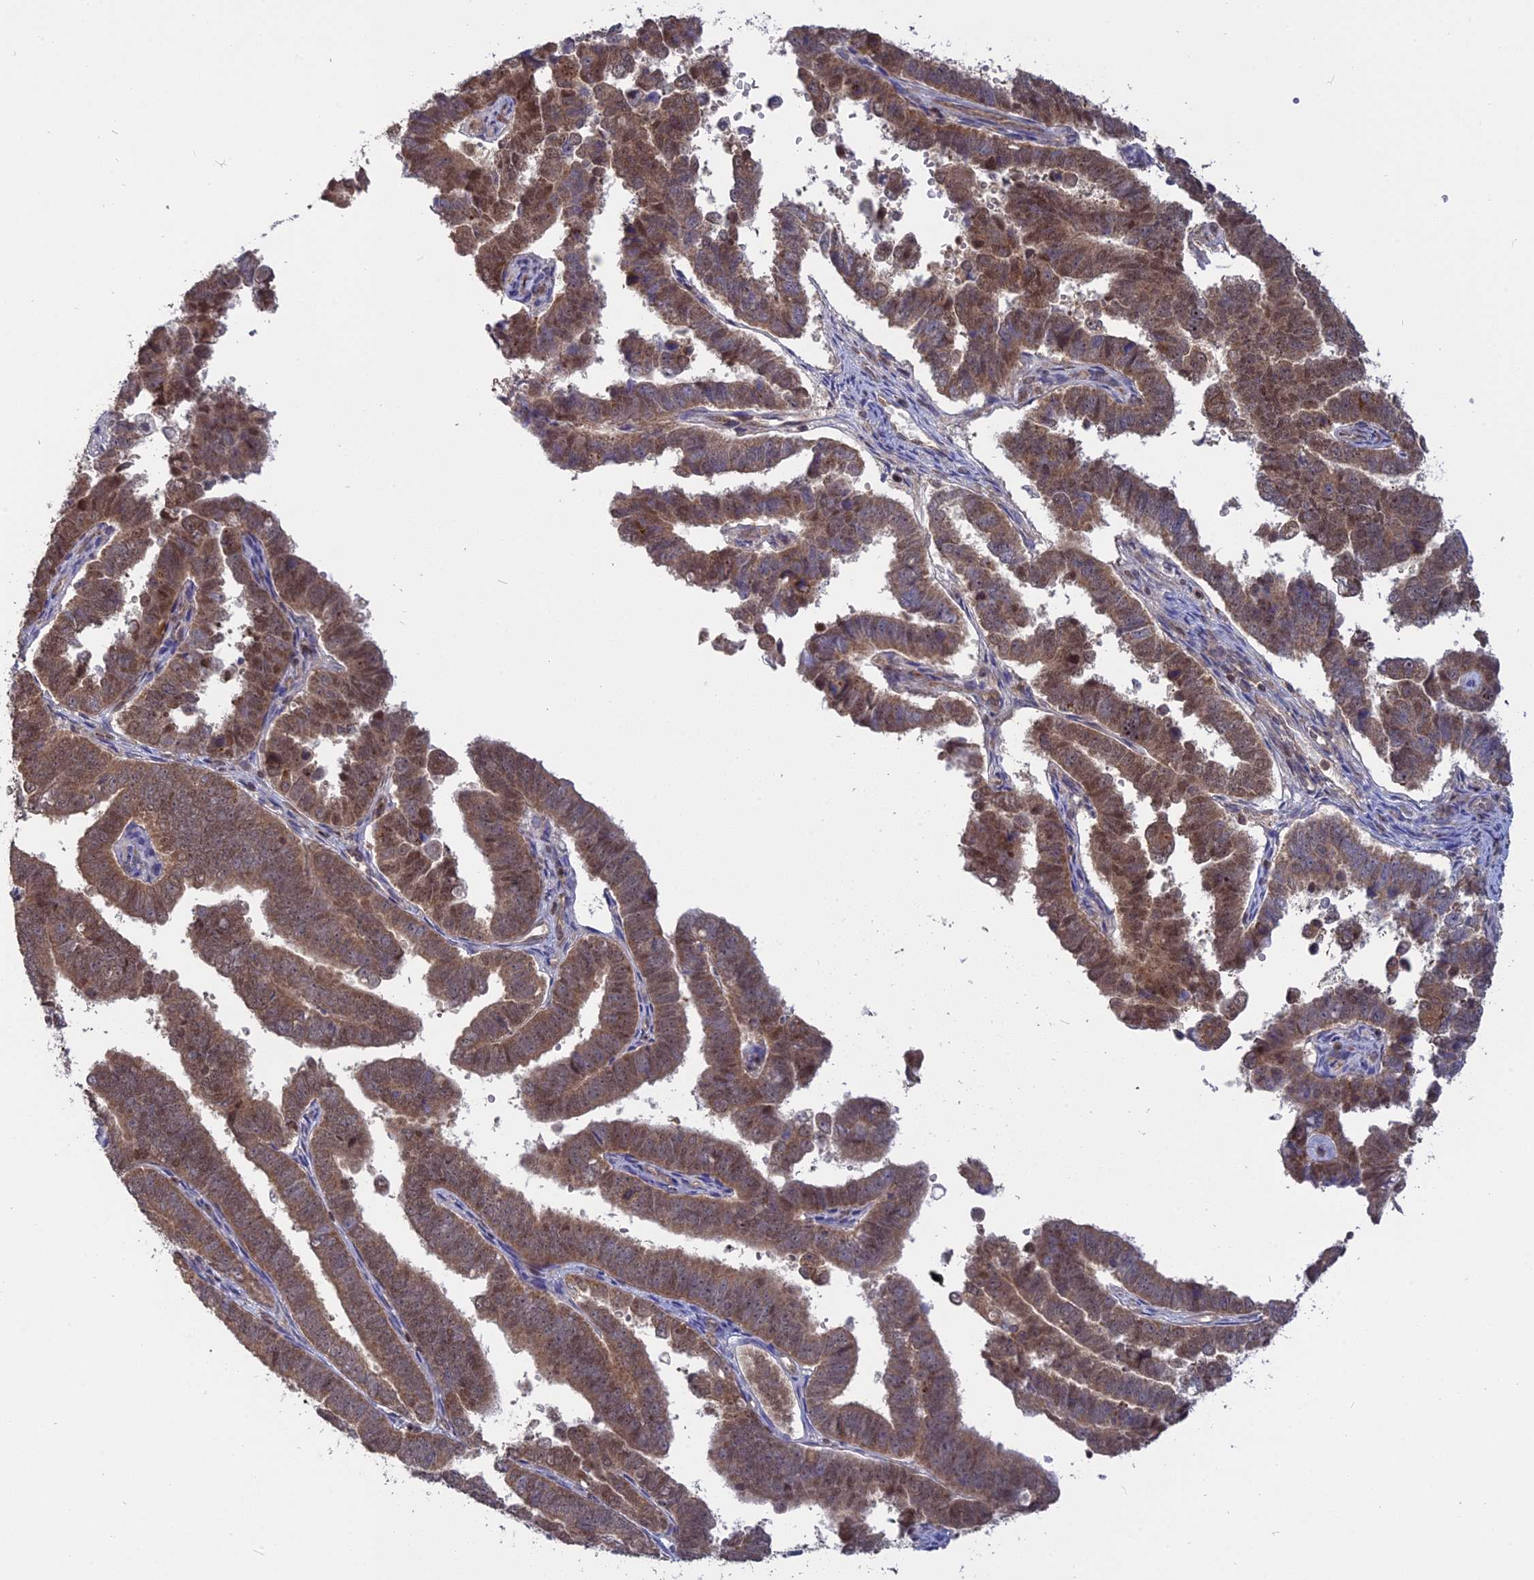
{"staining": {"intensity": "moderate", "quantity": ">75%", "location": "cytoplasmic/membranous,nuclear"}, "tissue": "endometrial cancer", "cell_type": "Tumor cells", "image_type": "cancer", "snomed": [{"axis": "morphology", "description": "Adenocarcinoma, NOS"}, {"axis": "topography", "description": "Endometrium"}], "caption": "This photomicrograph demonstrates immunohistochemistry staining of endometrial cancer, with medium moderate cytoplasmic/membranous and nuclear positivity in about >75% of tumor cells.", "gene": "PKIG", "patient": {"sex": "female", "age": 75}}